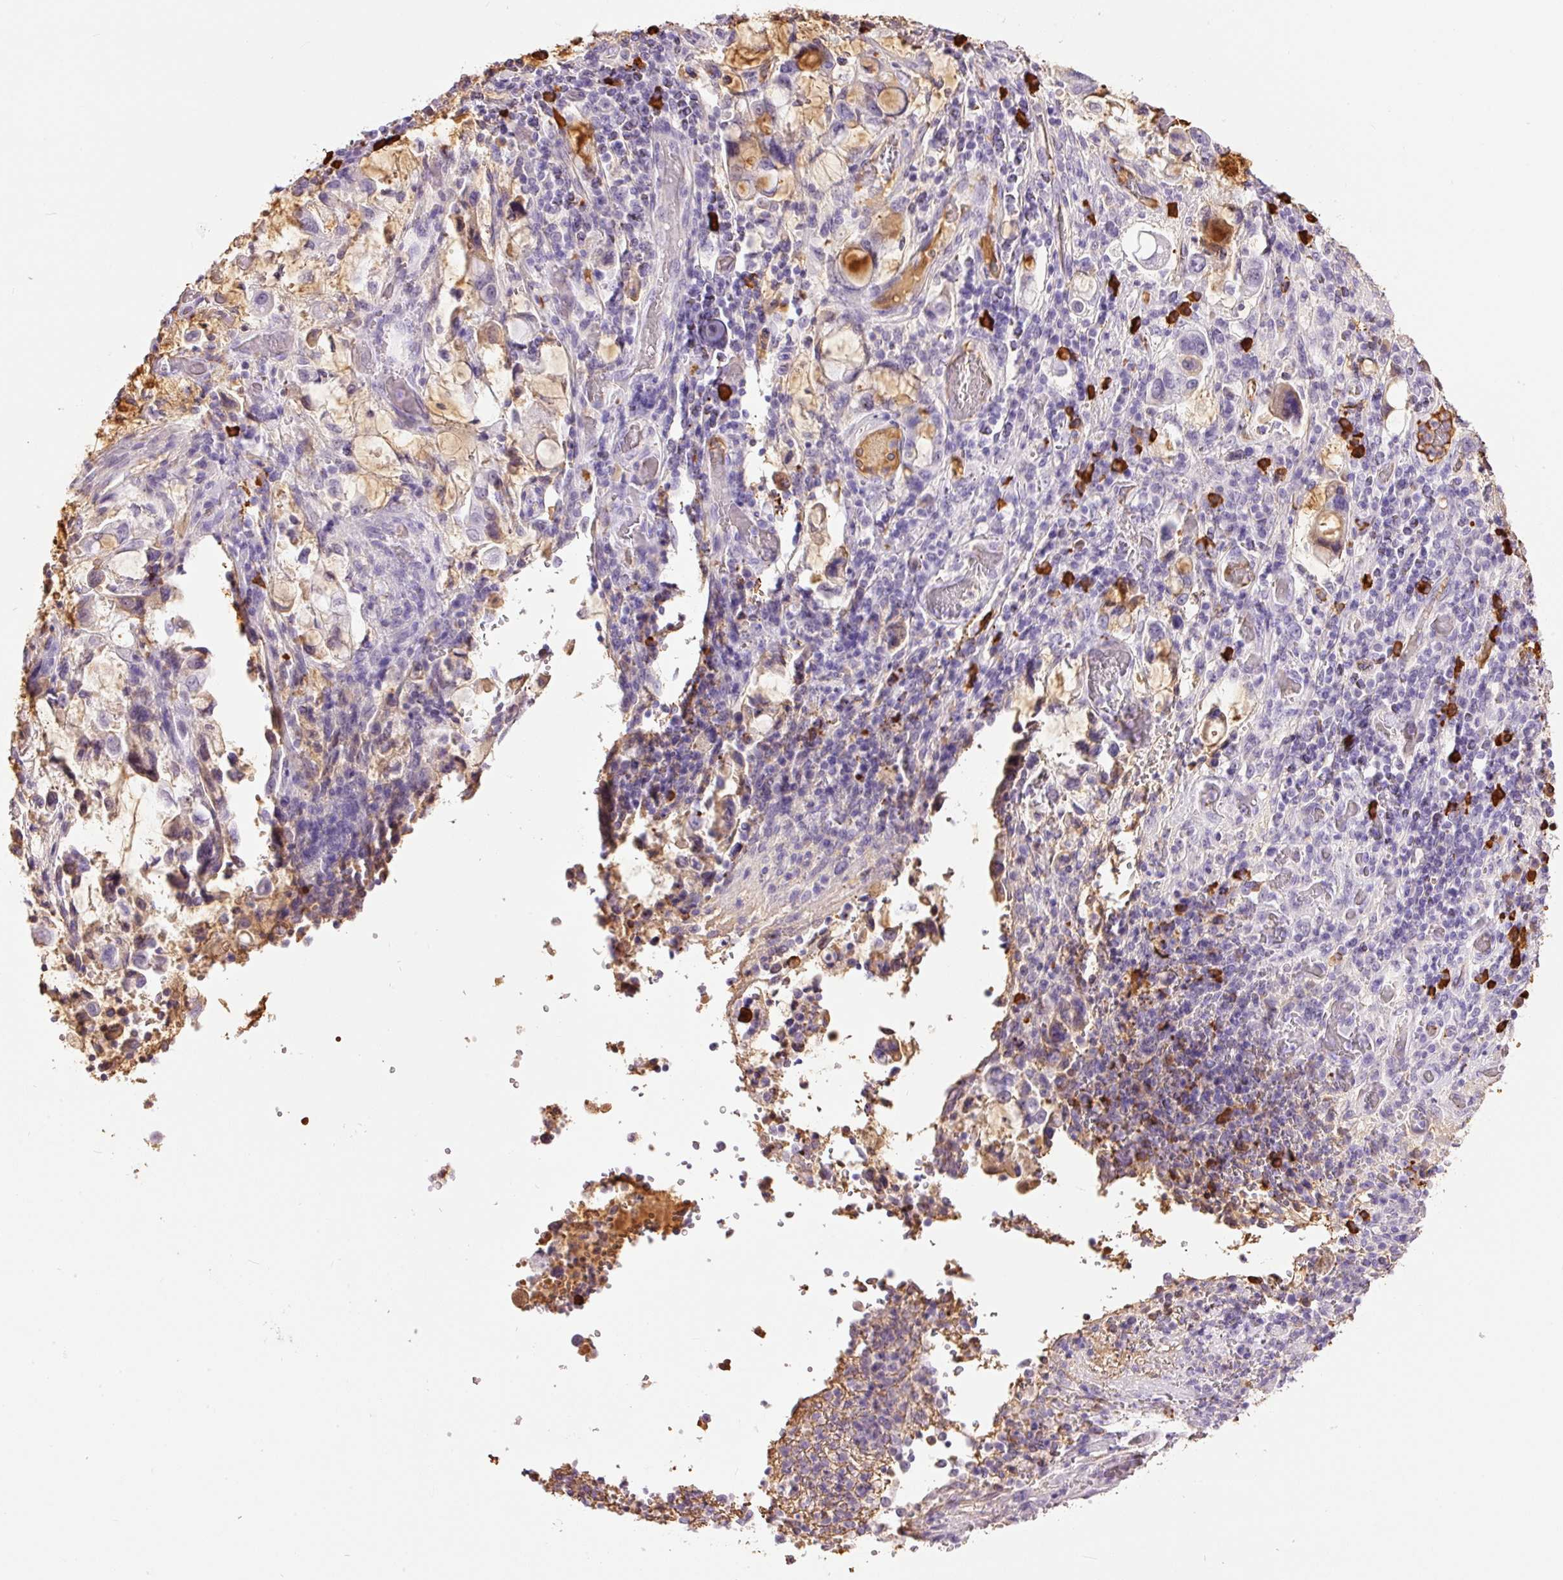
{"staining": {"intensity": "negative", "quantity": "none", "location": "none"}, "tissue": "stomach cancer", "cell_type": "Tumor cells", "image_type": "cancer", "snomed": [{"axis": "morphology", "description": "Adenocarcinoma, NOS"}, {"axis": "topography", "description": "Stomach, upper"}, {"axis": "topography", "description": "Stomach"}], "caption": "Tumor cells are negative for protein expression in human adenocarcinoma (stomach).", "gene": "PRPF38B", "patient": {"sex": "male", "age": 62}}